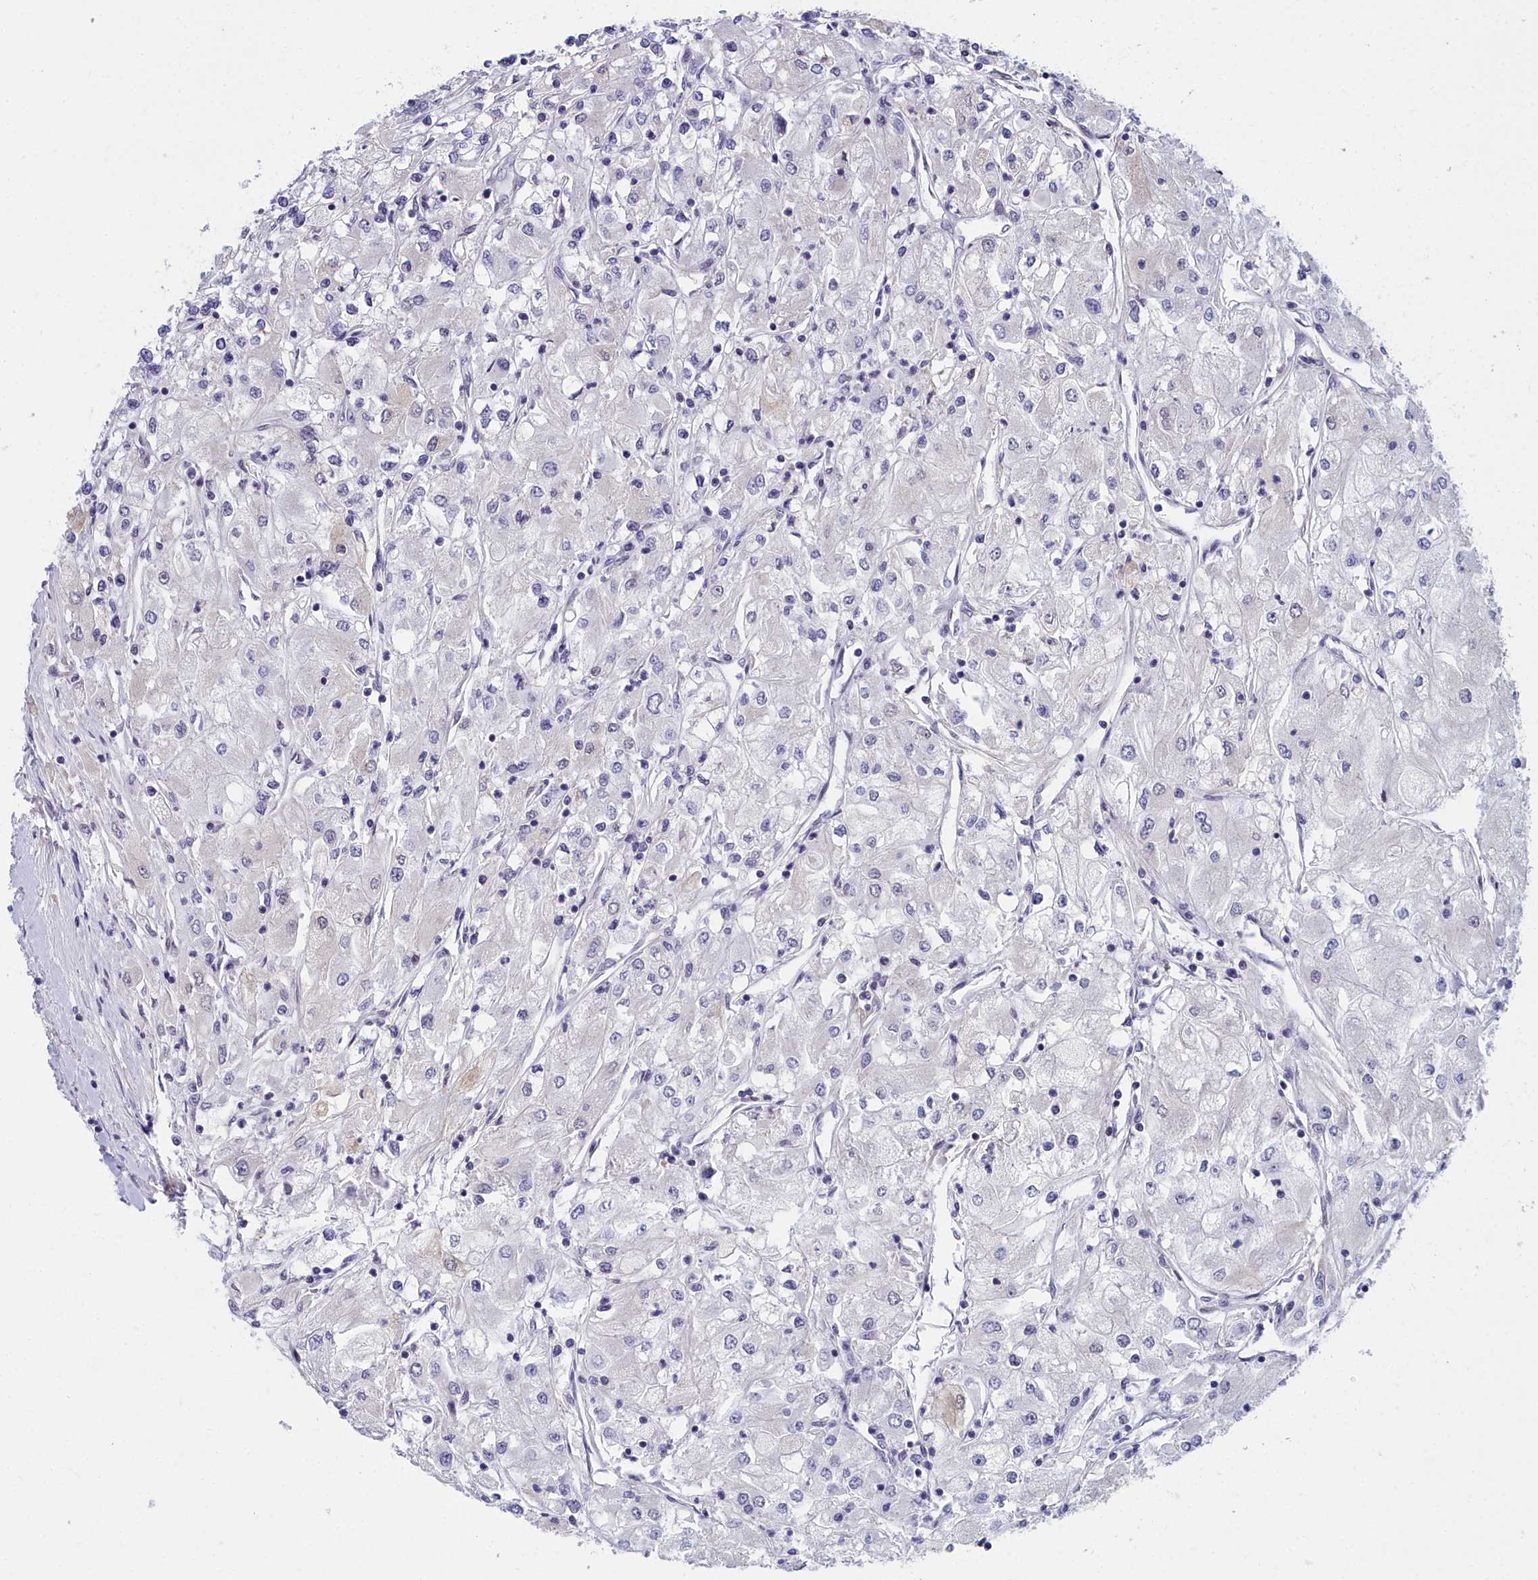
{"staining": {"intensity": "negative", "quantity": "none", "location": "none"}, "tissue": "renal cancer", "cell_type": "Tumor cells", "image_type": "cancer", "snomed": [{"axis": "morphology", "description": "Adenocarcinoma, NOS"}, {"axis": "topography", "description": "Kidney"}], "caption": "An image of adenocarcinoma (renal) stained for a protein demonstrates no brown staining in tumor cells. (Stains: DAB (3,3'-diaminobenzidine) immunohistochemistry with hematoxylin counter stain, Microscopy: brightfield microscopy at high magnification).", "gene": "CCDC97", "patient": {"sex": "male", "age": 80}}